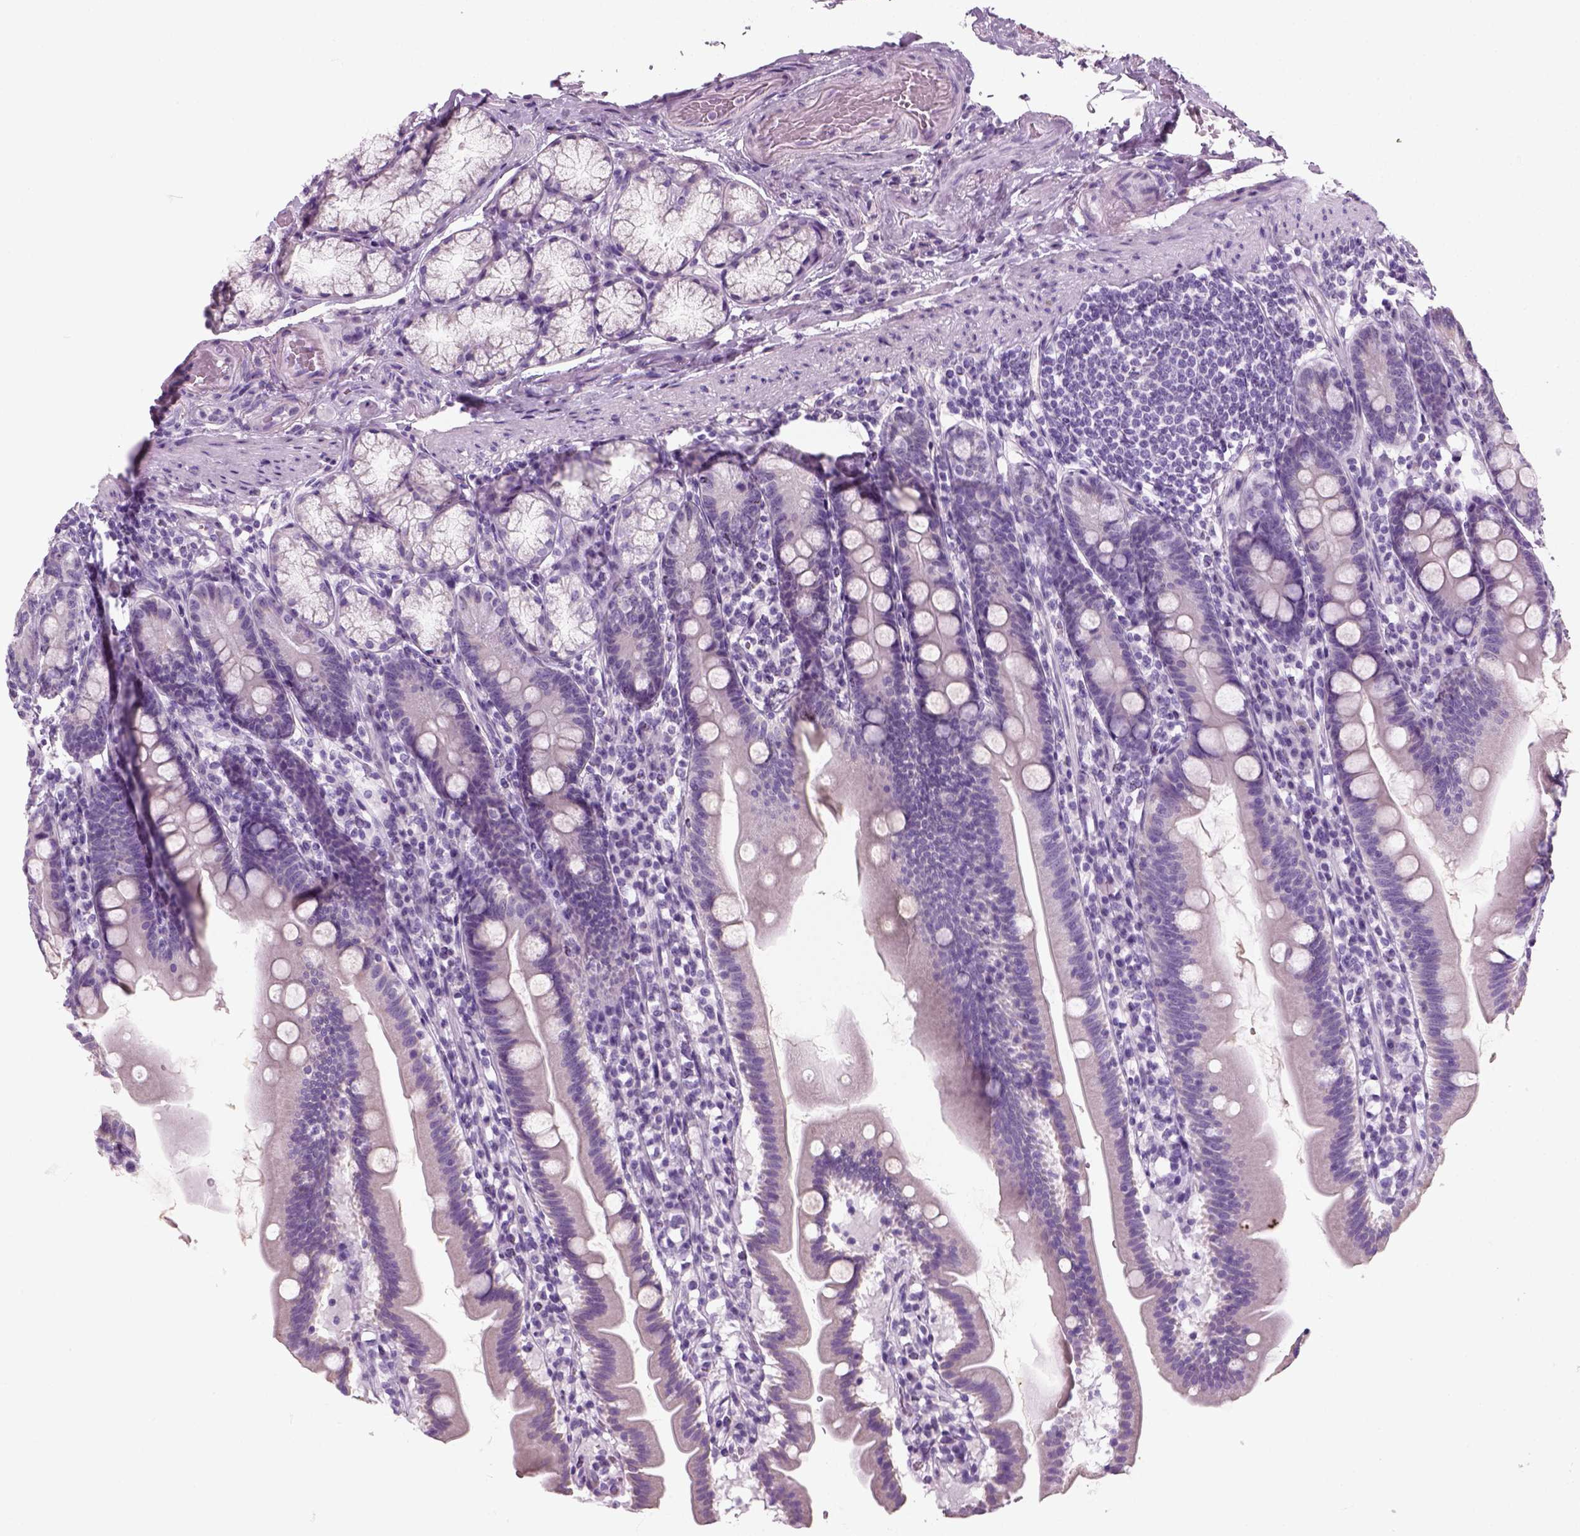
{"staining": {"intensity": "negative", "quantity": "none", "location": "none"}, "tissue": "duodenum", "cell_type": "Glandular cells", "image_type": "normal", "snomed": [{"axis": "morphology", "description": "Normal tissue, NOS"}, {"axis": "topography", "description": "Duodenum"}], "caption": "Immunohistochemical staining of normal human duodenum displays no significant positivity in glandular cells. (DAB IHC visualized using brightfield microscopy, high magnification).", "gene": "SLC12A5", "patient": {"sex": "female", "age": 67}}